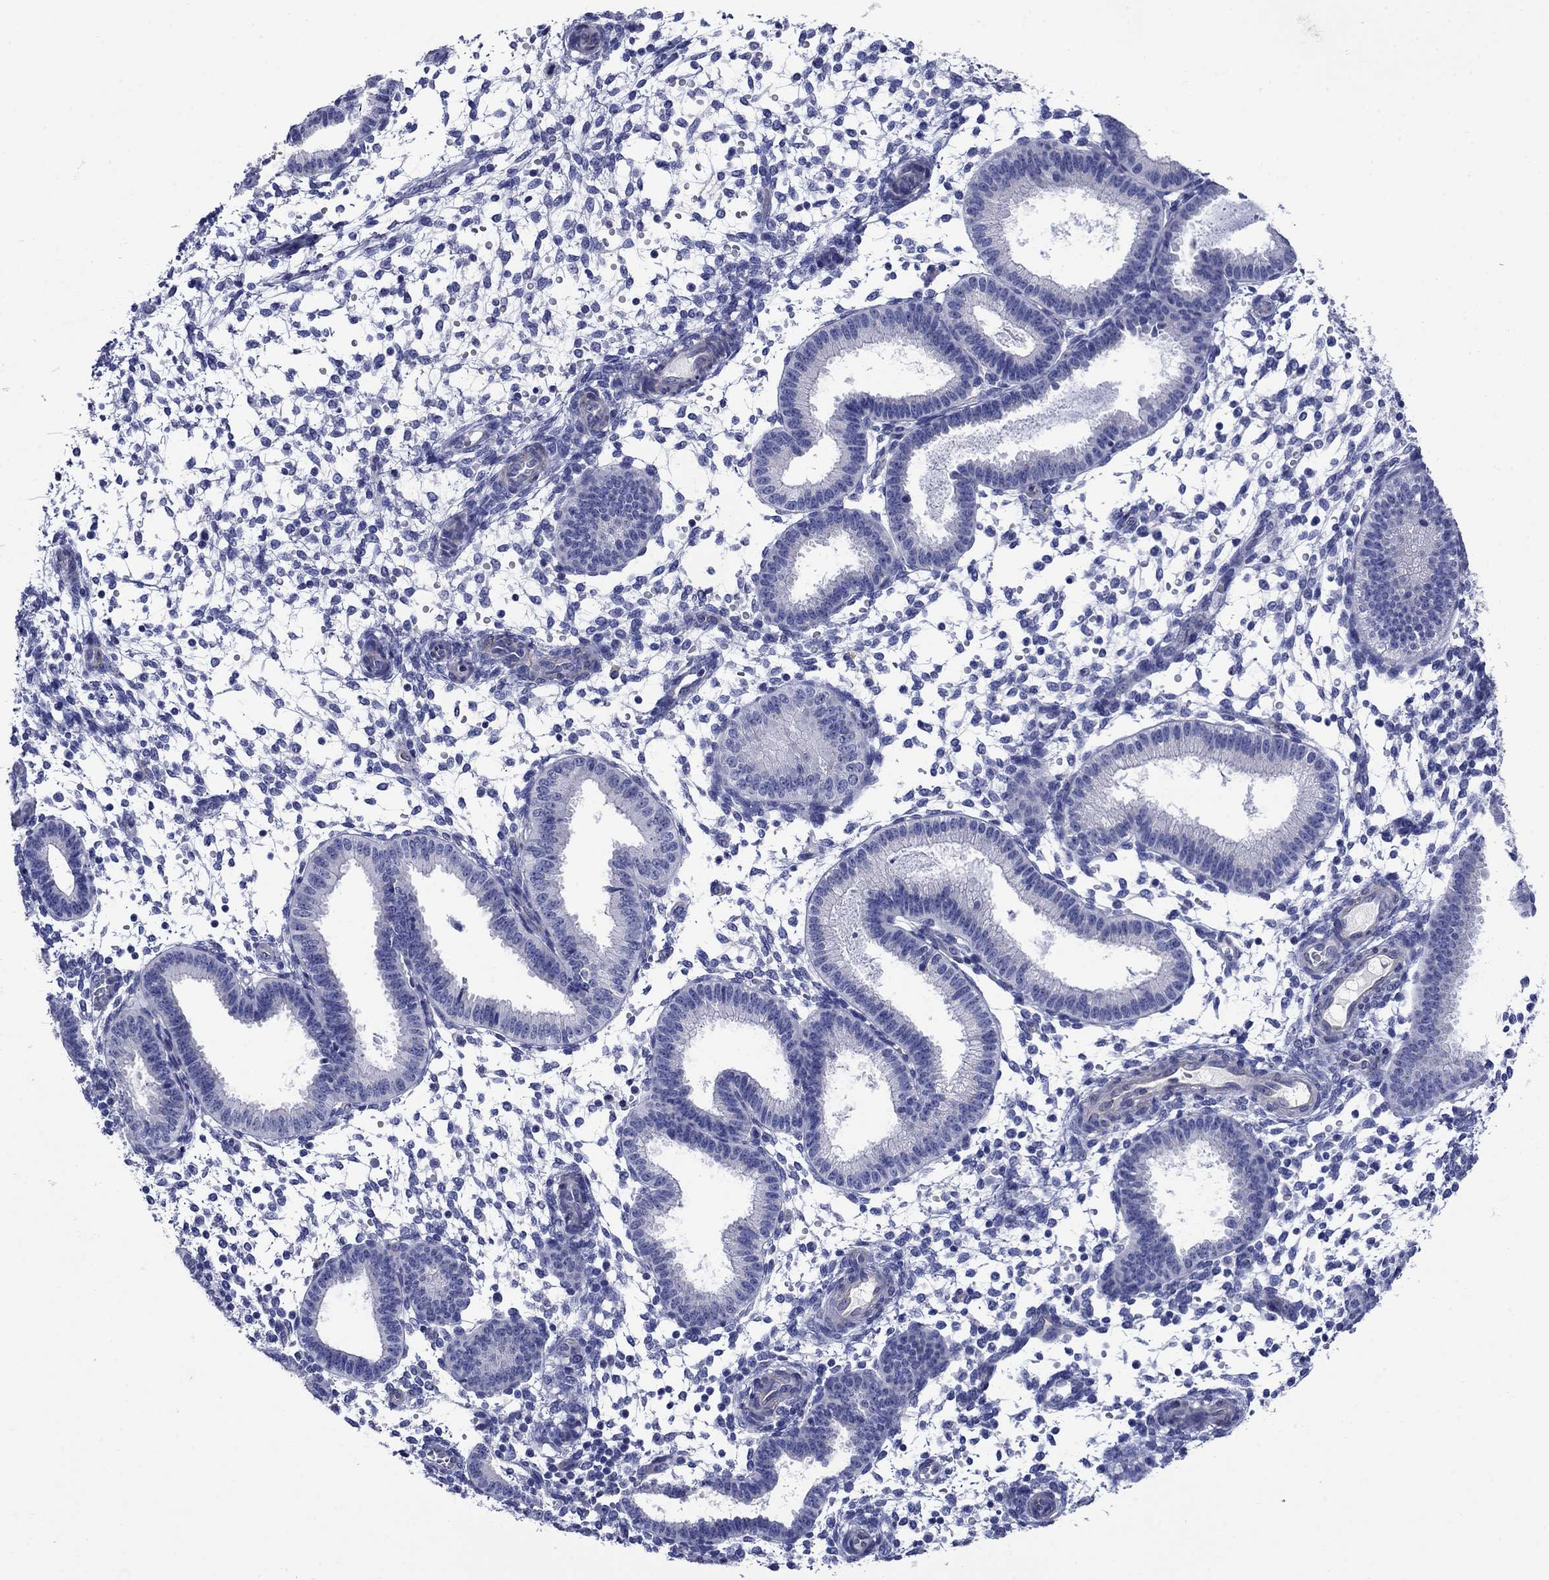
{"staining": {"intensity": "negative", "quantity": "none", "location": "none"}, "tissue": "endometrium", "cell_type": "Cells in endometrial stroma", "image_type": "normal", "snomed": [{"axis": "morphology", "description": "Normal tissue, NOS"}, {"axis": "topography", "description": "Endometrium"}], "caption": "An immunohistochemistry (IHC) image of normal endometrium is shown. There is no staining in cells in endometrial stroma of endometrium.", "gene": "SMCP", "patient": {"sex": "female", "age": 43}}